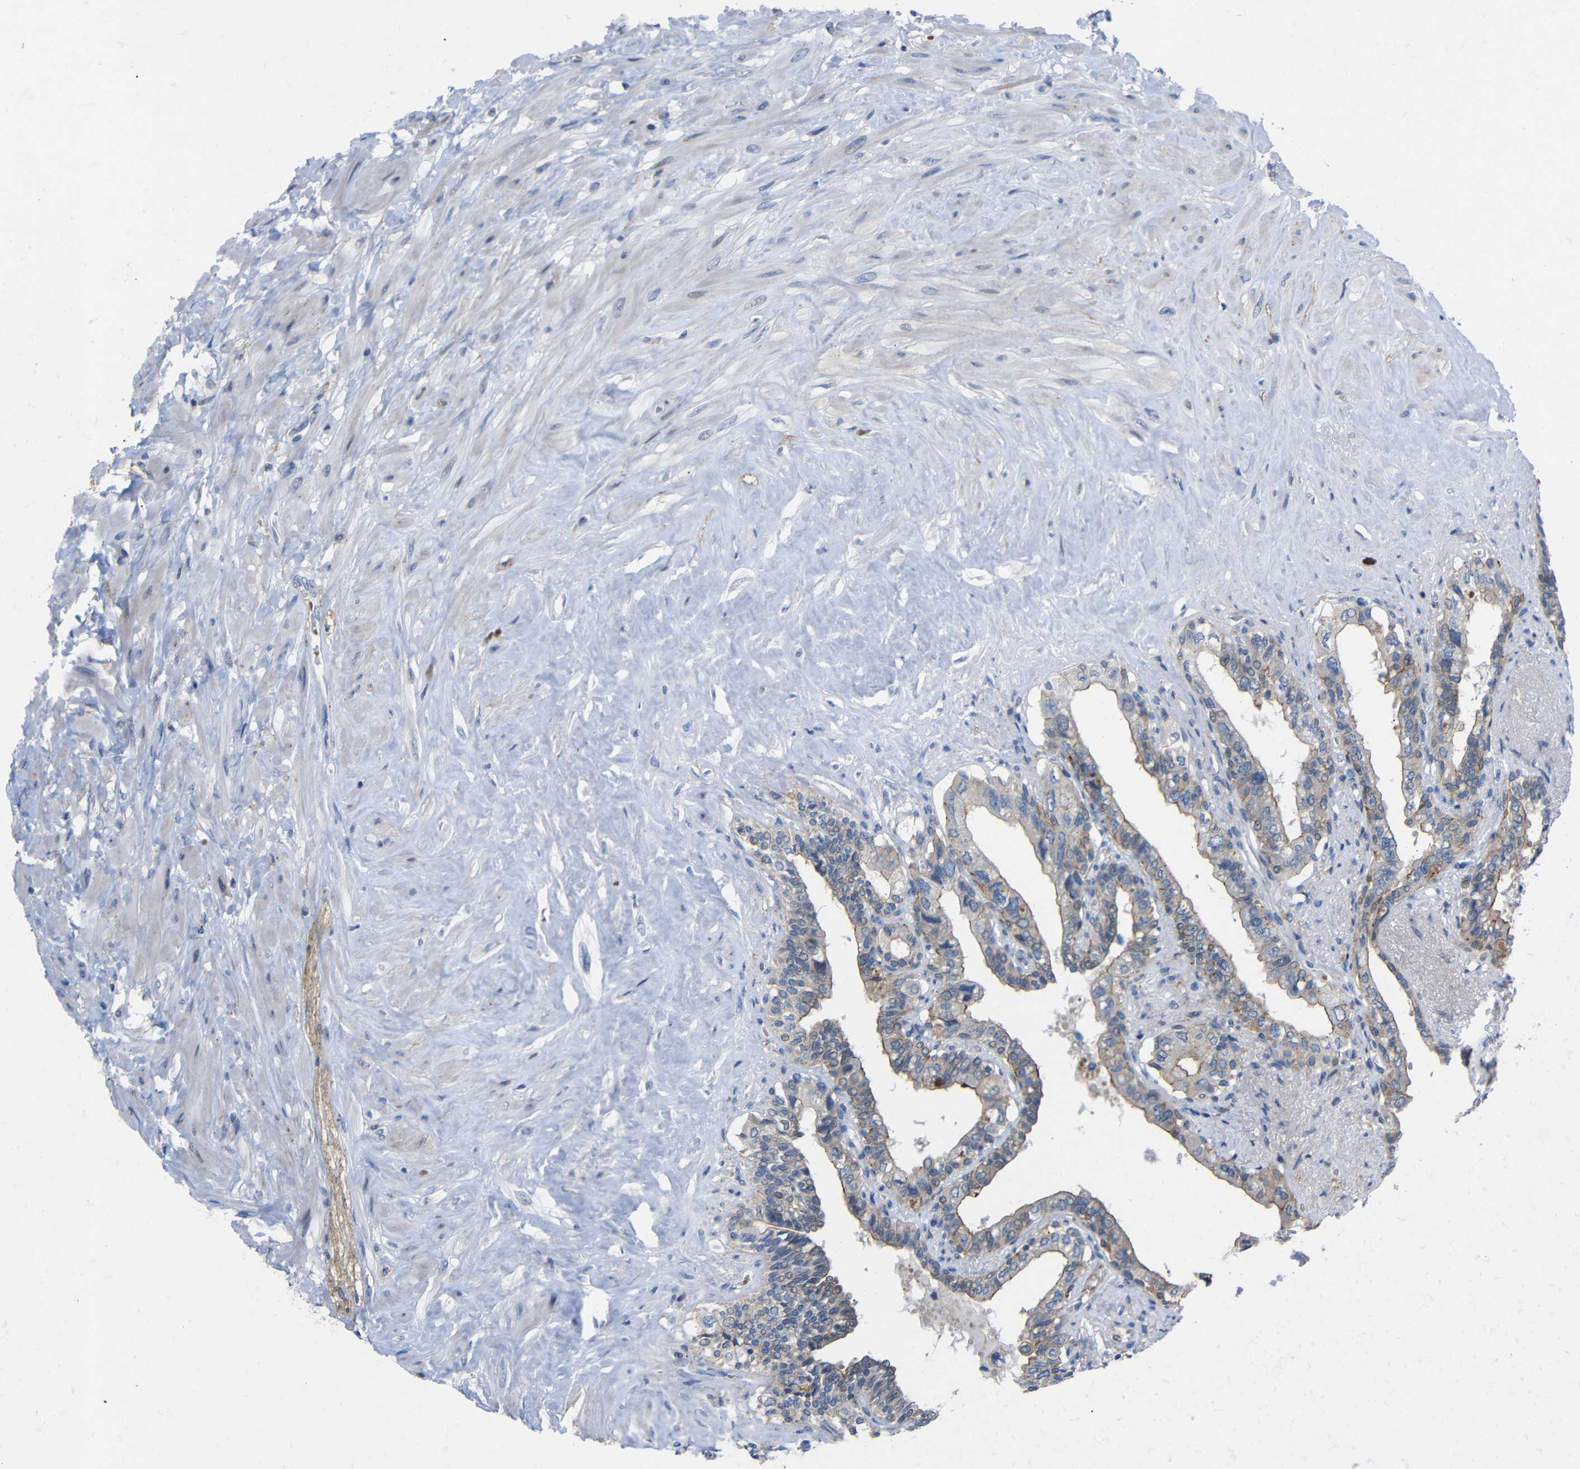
{"staining": {"intensity": "weak", "quantity": ">75%", "location": "cytoplasmic/membranous"}, "tissue": "seminal vesicle", "cell_type": "Glandular cells", "image_type": "normal", "snomed": [{"axis": "morphology", "description": "Normal tissue, NOS"}, {"axis": "topography", "description": "Seminal veicle"}], "caption": "Immunohistochemistry of benign human seminal vesicle shows low levels of weak cytoplasmic/membranous positivity in about >75% of glandular cells.", "gene": "CMTM1", "patient": {"sex": "male", "age": 63}}